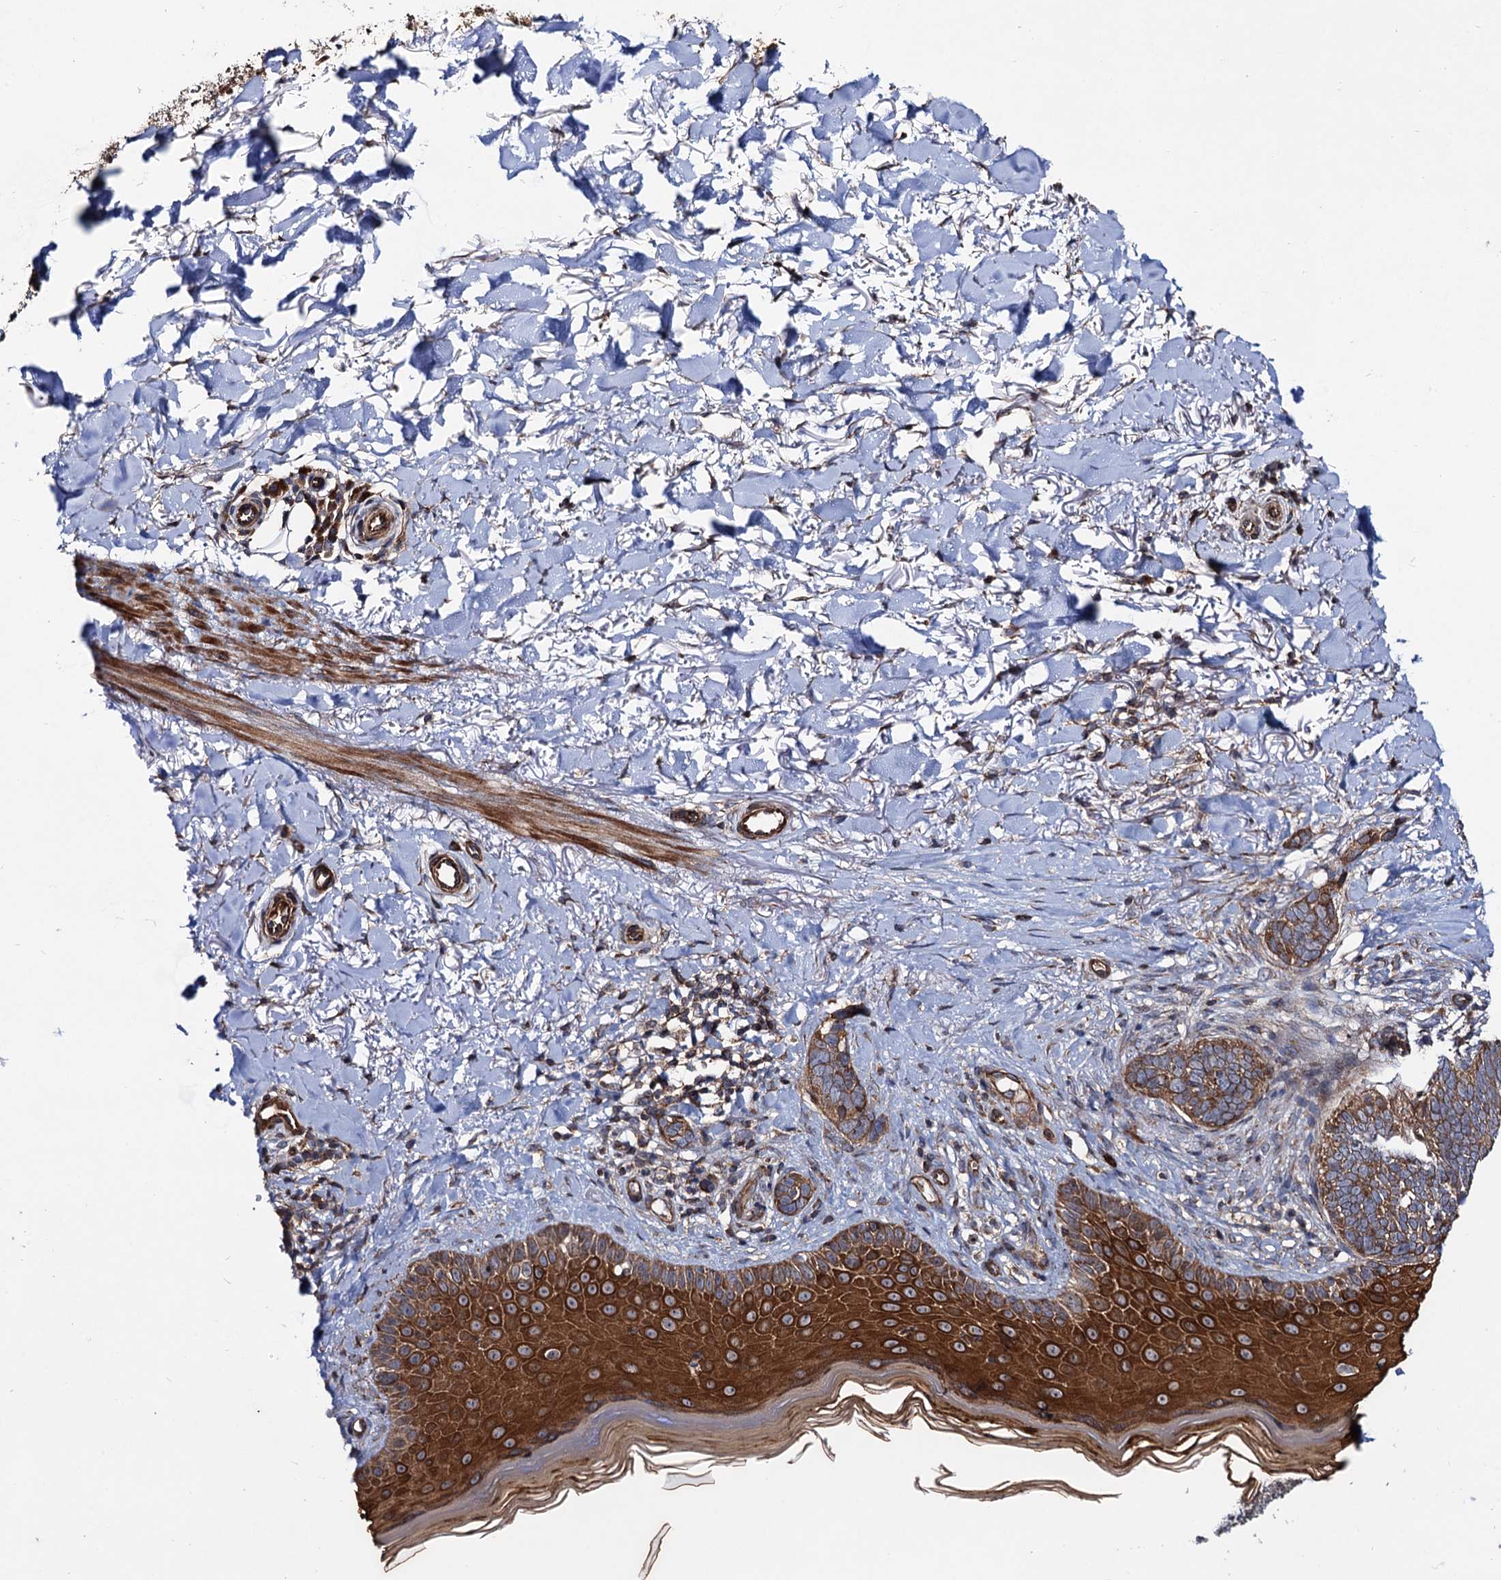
{"staining": {"intensity": "moderate", "quantity": ">75%", "location": "cytoplasmic/membranous"}, "tissue": "skin cancer", "cell_type": "Tumor cells", "image_type": "cancer", "snomed": [{"axis": "morphology", "description": "Normal tissue, NOS"}, {"axis": "morphology", "description": "Basal cell carcinoma"}, {"axis": "topography", "description": "Skin"}], "caption": "Immunohistochemical staining of human basal cell carcinoma (skin) reveals moderate cytoplasmic/membranous protein staining in approximately >75% of tumor cells.", "gene": "DYDC1", "patient": {"sex": "female", "age": 67}}